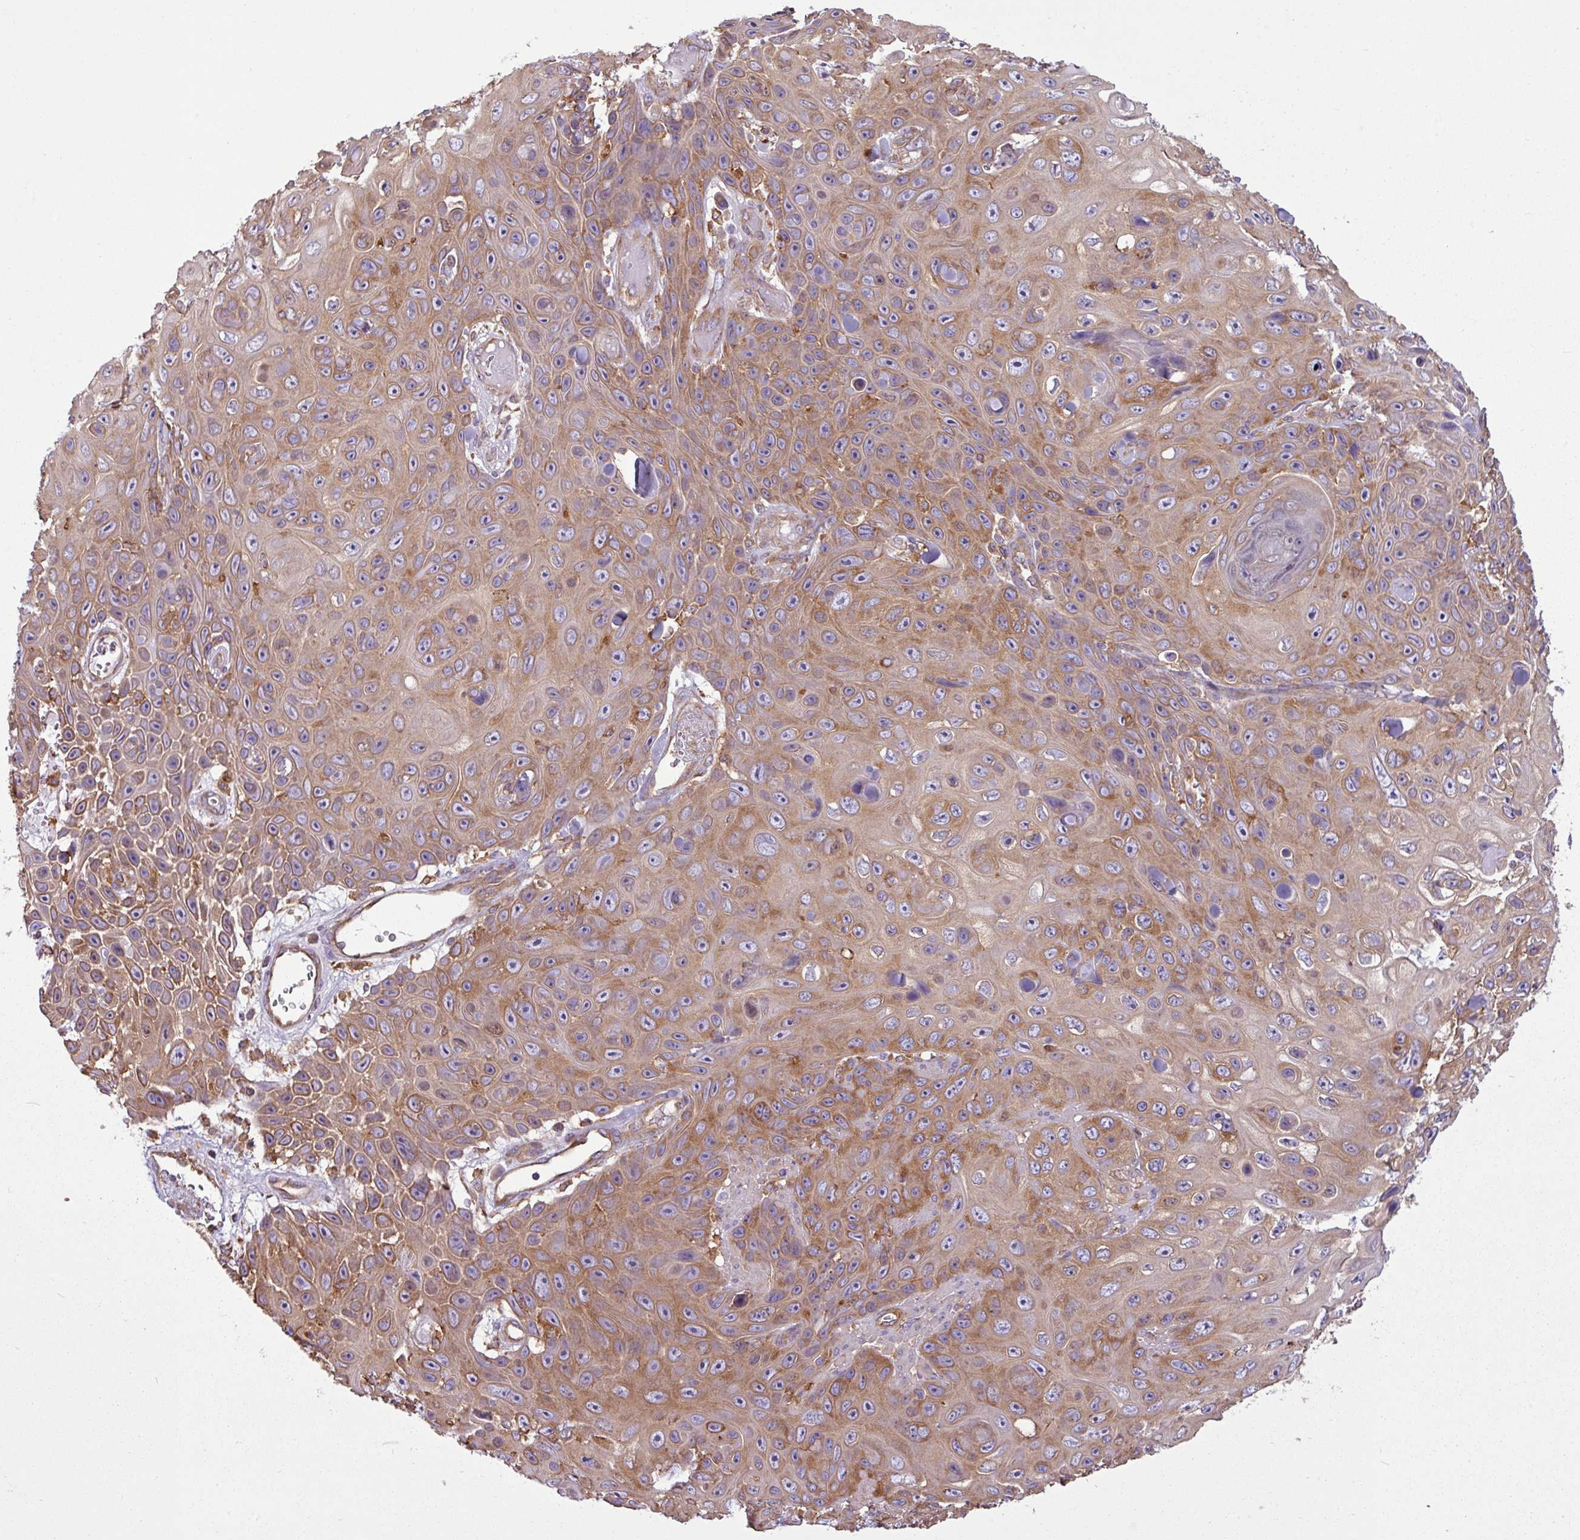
{"staining": {"intensity": "moderate", "quantity": ">75%", "location": "cytoplasmic/membranous"}, "tissue": "skin cancer", "cell_type": "Tumor cells", "image_type": "cancer", "snomed": [{"axis": "morphology", "description": "Squamous cell carcinoma, NOS"}, {"axis": "topography", "description": "Skin"}], "caption": "Protein staining demonstrates moderate cytoplasmic/membranous staining in approximately >75% of tumor cells in skin cancer (squamous cell carcinoma). The protein of interest is shown in brown color, while the nuclei are stained blue.", "gene": "PACSIN2", "patient": {"sex": "male", "age": 82}}